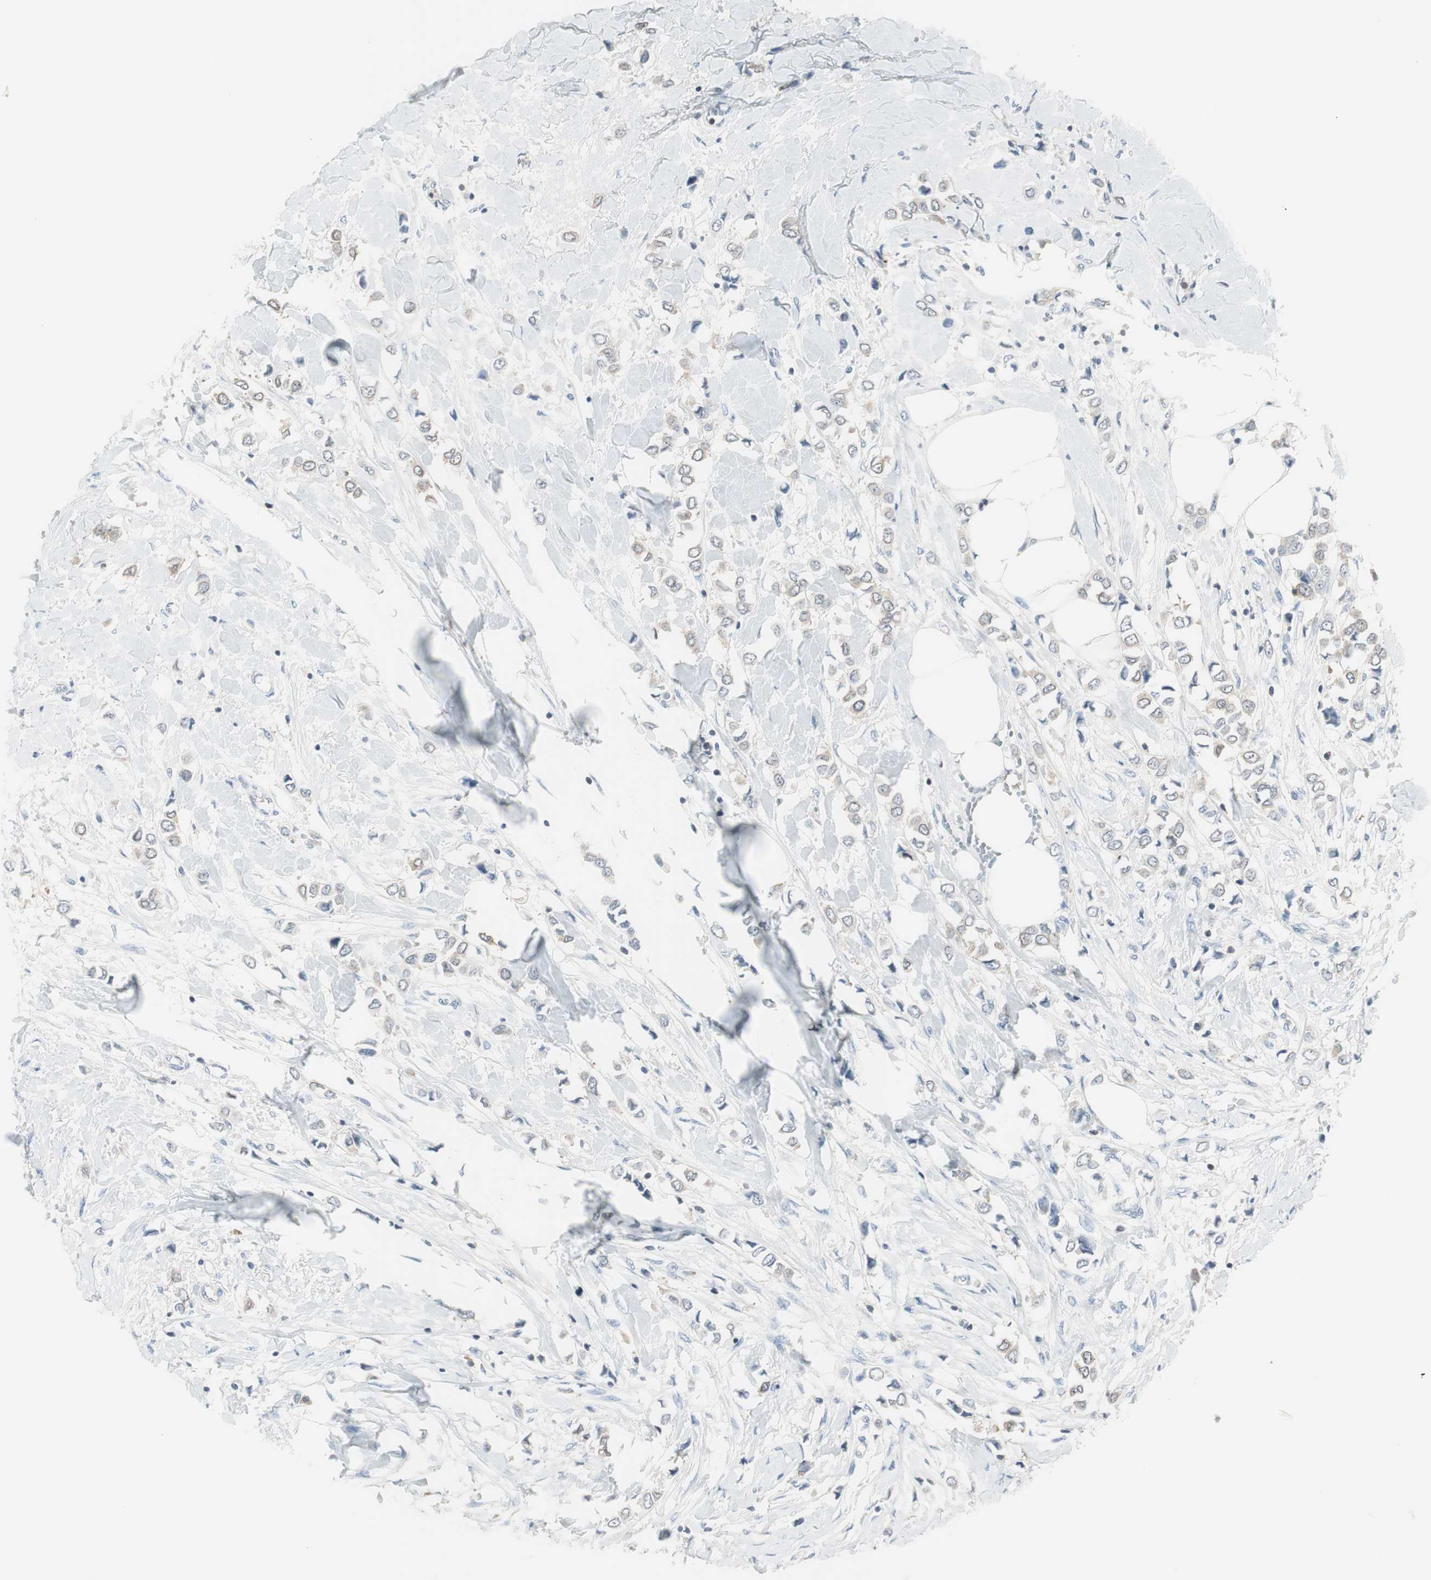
{"staining": {"intensity": "weak", "quantity": "25%-75%", "location": "cytoplasmic/membranous"}, "tissue": "breast cancer", "cell_type": "Tumor cells", "image_type": "cancer", "snomed": [{"axis": "morphology", "description": "Lobular carcinoma"}, {"axis": "topography", "description": "Breast"}], "caption": "Breast cancer stained for a protein (brown) reveals weak cytoplasmic/membranous positive expression in approximately 25%-75% of tumor cells.", "gene": "SLC9A3R1", "patient": {"sex": "female", "age": 51}}